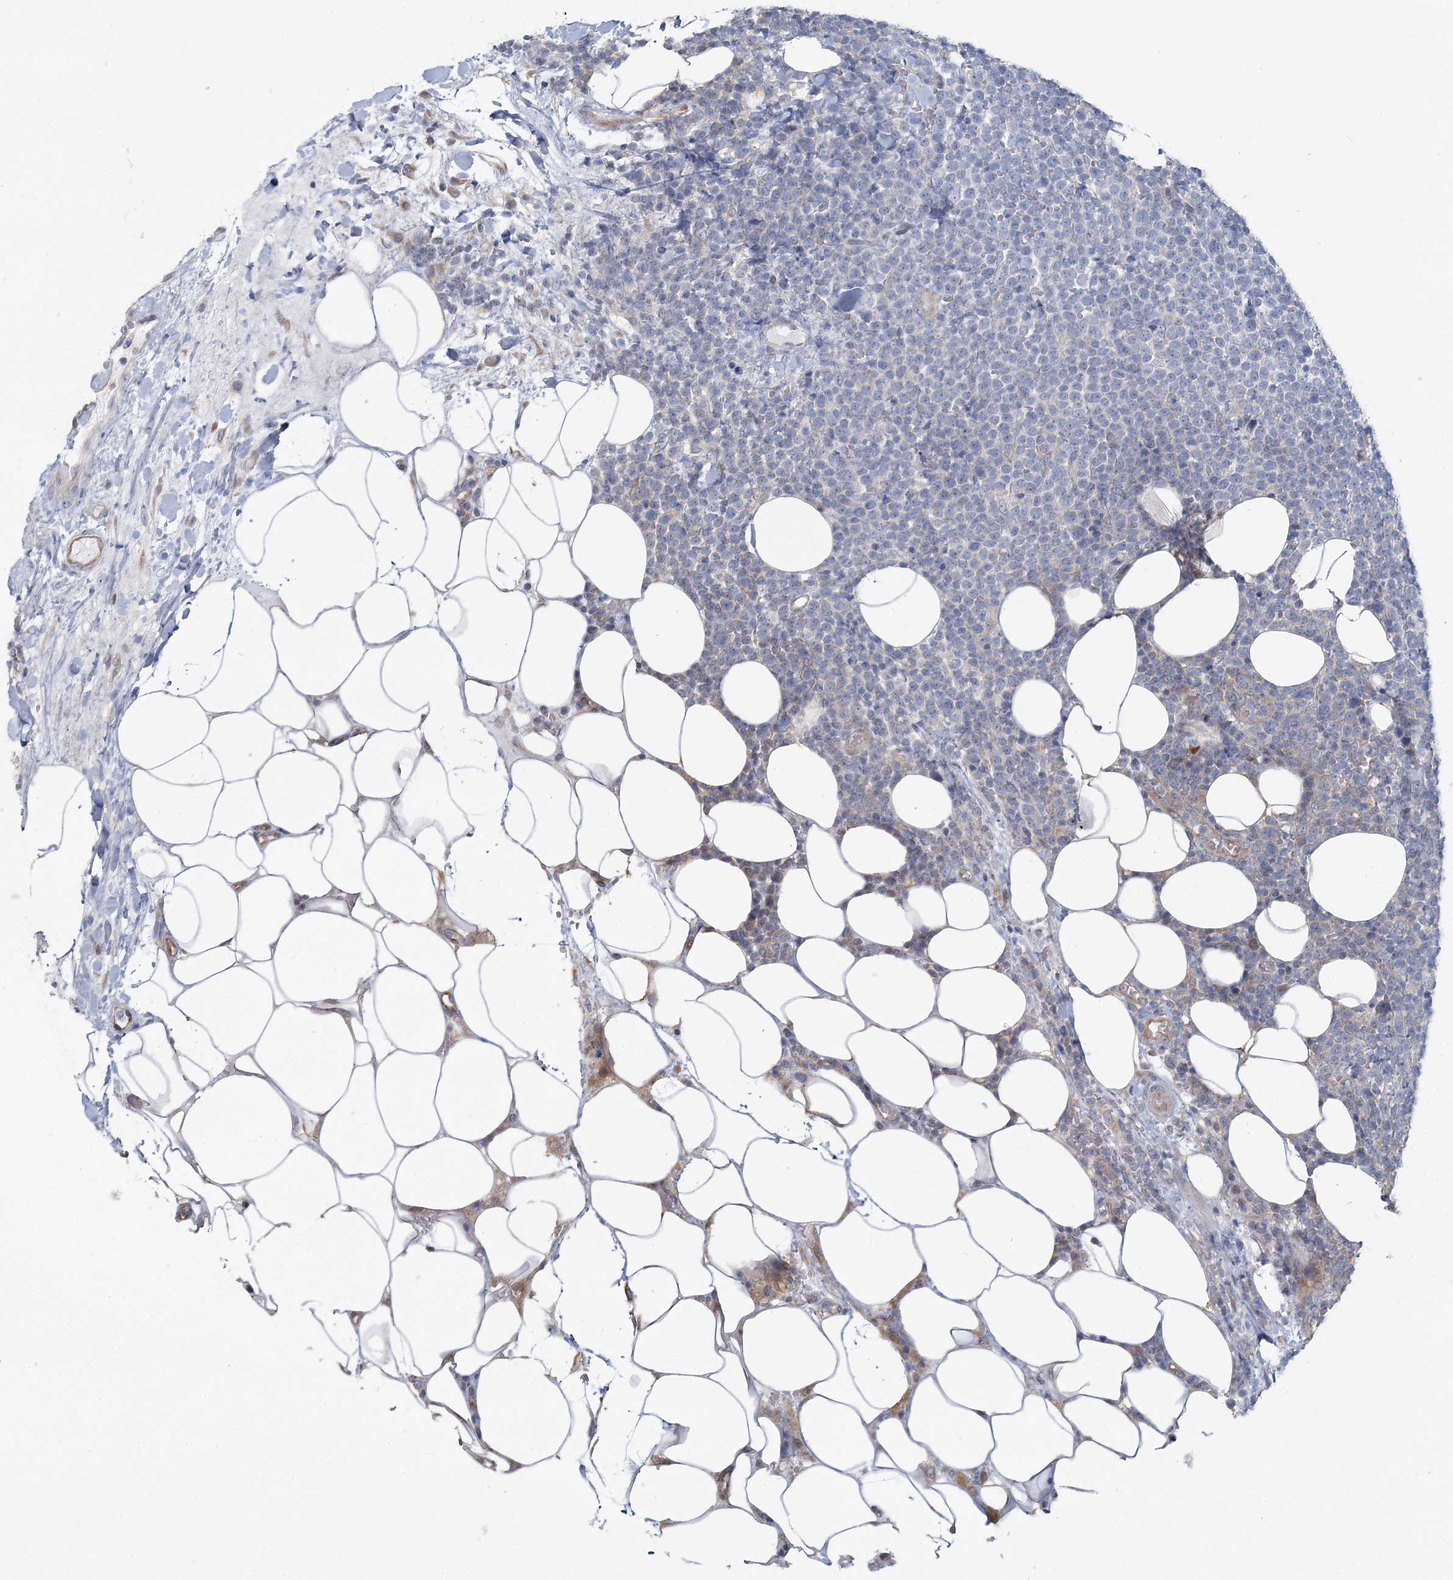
{"staining": {"intensity": "negative", "quantity": "none", "location": "none"}, "tissue": "lymphoma", "cell_type": "Tumor cells", "image_type": "cancer", "snomed": [{"axis": "morphology", "description": "Malignant lymphoma, non-Hodgkin's type, High grade"}, {"axis": "topography", "description": "Lymph node"}], "caption": "Tumor cells show no significant protein positivity in high-grade malignant lymphoma, non-Hodgkin's type.", "gene": "CMBL", "patient": {"sex": "male", "age": 61}}